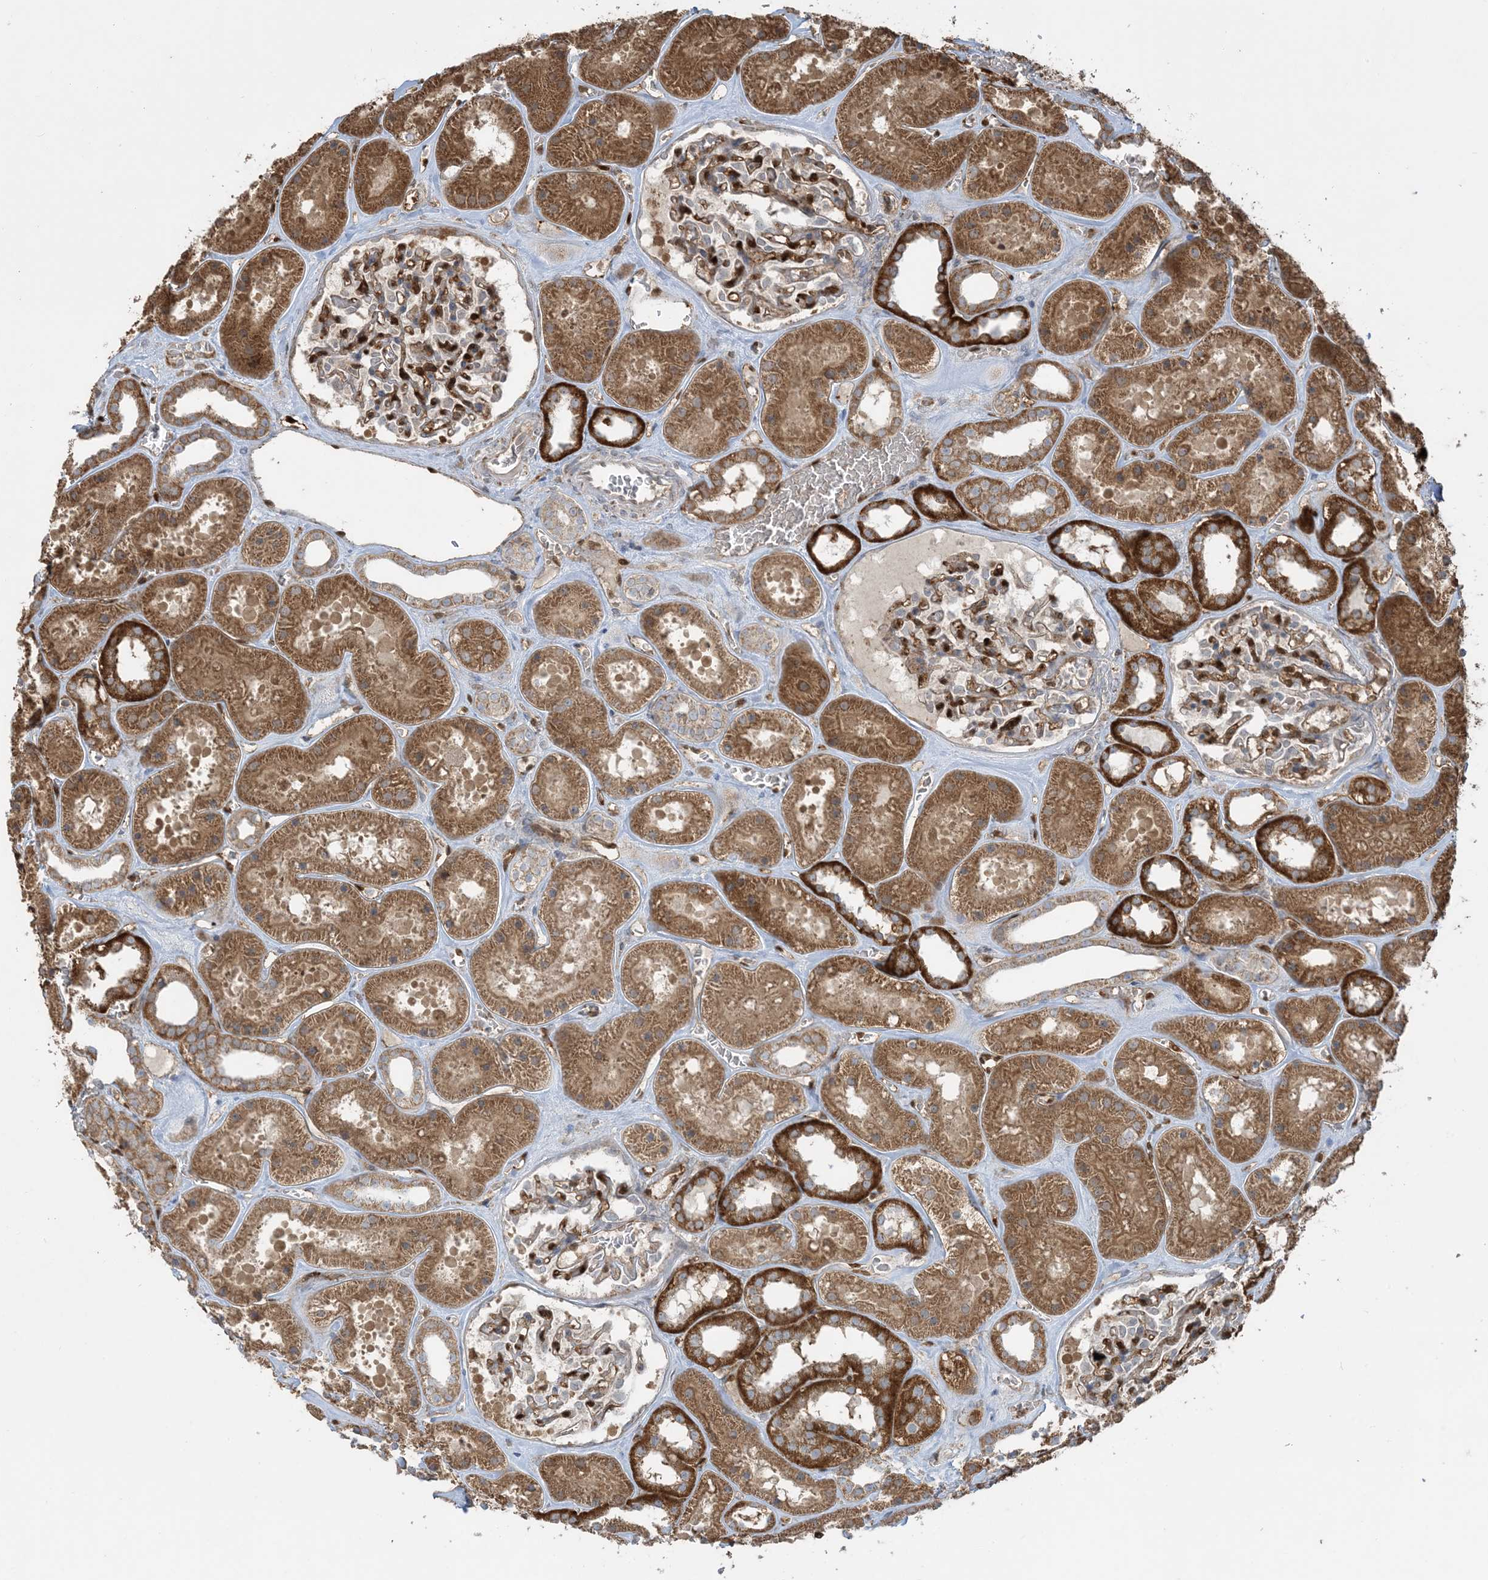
{"staining": {"intensity": "strong", "quantity": "<25%", "location": "cytoplasmic/membranous,nuclear"}, "tissue": "kidney", "cell_type": "Cells in glomeruli", "image_type": "normal", "snomed": [{"axis": "morphology", "description": "Normal tissue, NOS"}, {"axis": "topography", "description": "Kidney"}], "caption": "An immunohistochemistry (IHC) micrograph of unremarkable tissue is shown. Protein staining in brown shows strong cytoplasmic/membranous,nuclear positivity in kidney within cells in glomeruli. (Brightfield microscopy of DAB IHC at high magnification).", "gene": "PPM1F", "patient": {"sex": "female", "age": 41}}